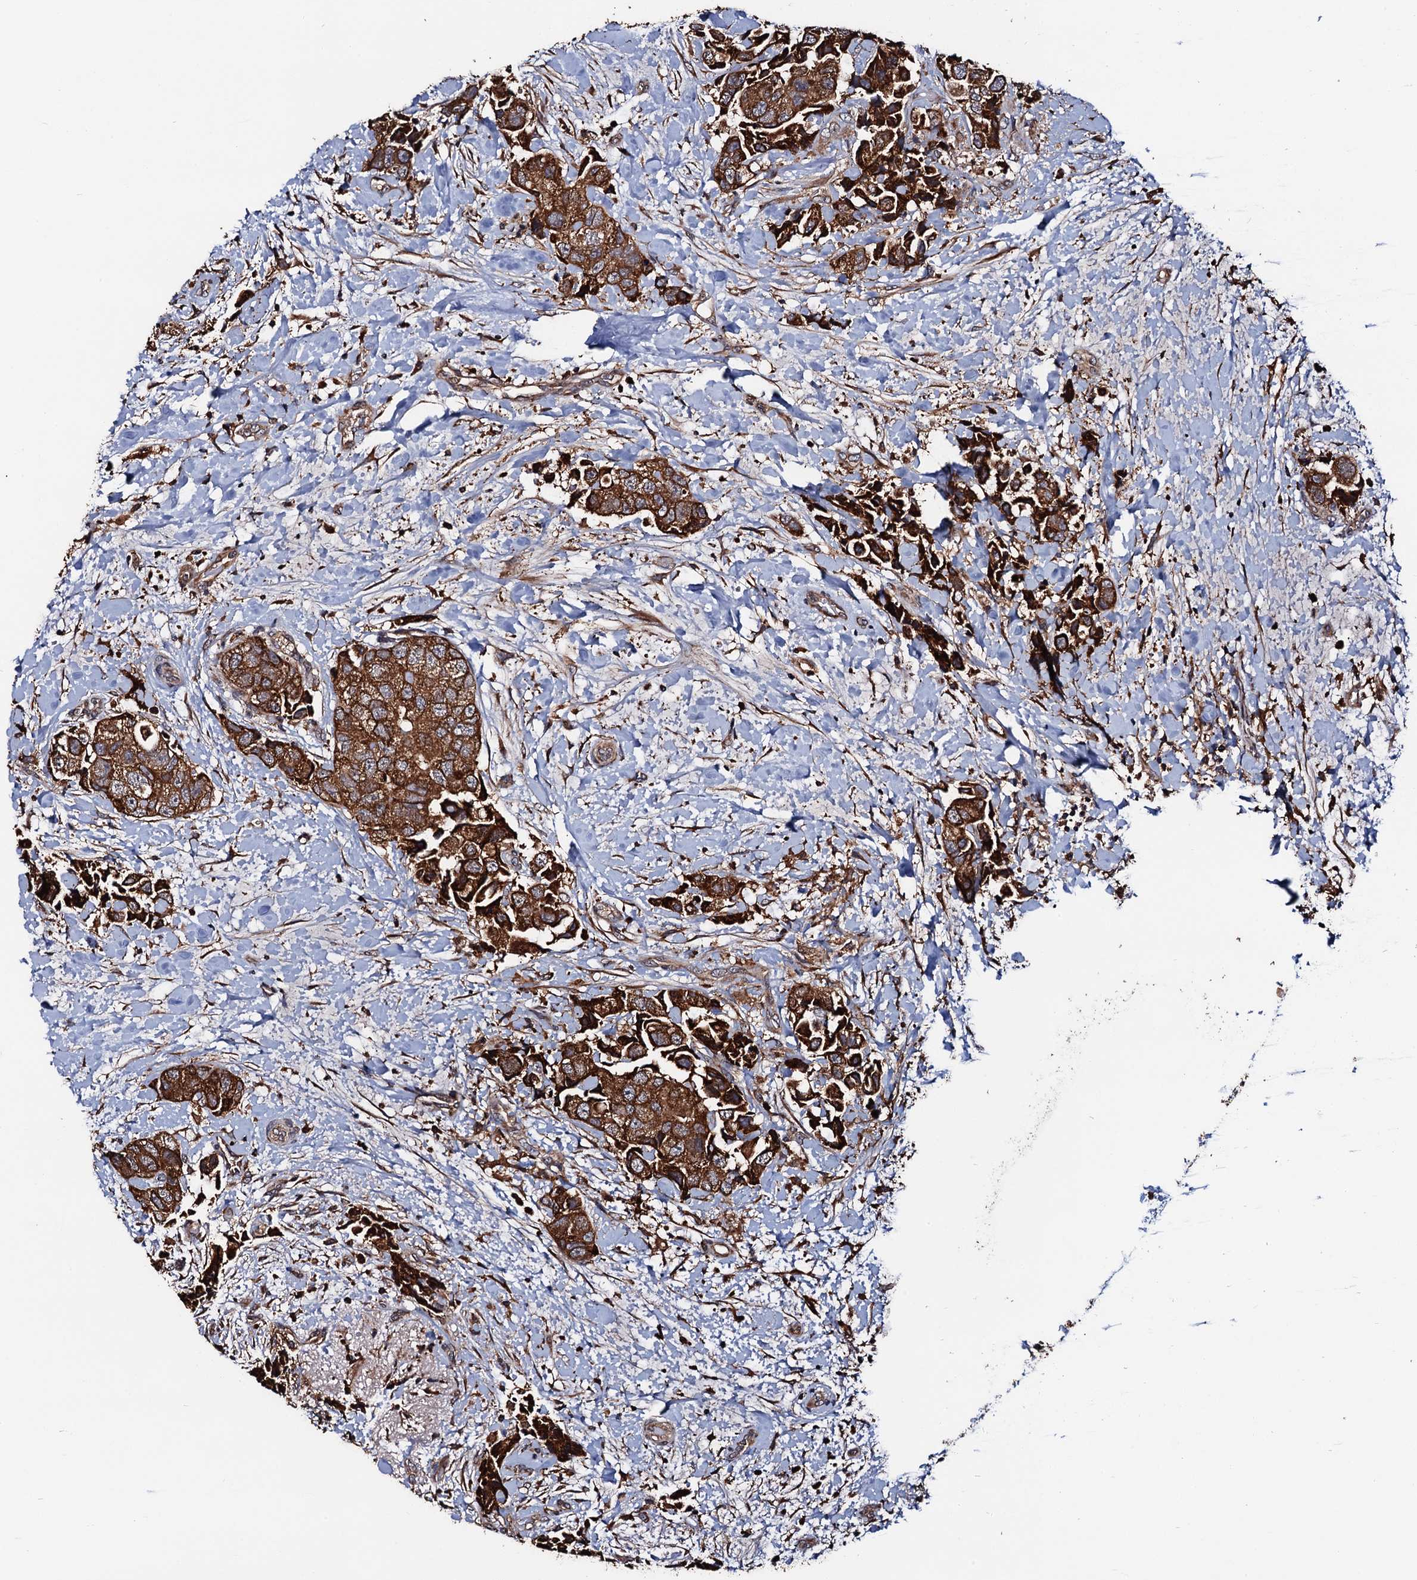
{"staining": {"intensity": "strong", "quantity": ">75%", "location": "cytoplasmic/membranous"}, "tissue": "breast cancer", "cell_type": "Tumor cells", "image_type": "cancer", "snomed": [{"axis": "morphology", "description": "Normal tissue, NOS"}, {"axis": "morphology", "description": "Duct carcinoma"}, {"axis": "topography", "description": "Breast"}], "caption": "Human invasive ductal carcinoma (breast) stained with a protein marker demonstrates strong staining in tumor cells.", "gene": "RGS11", "patient": {"sex": "female", "age": 62}}